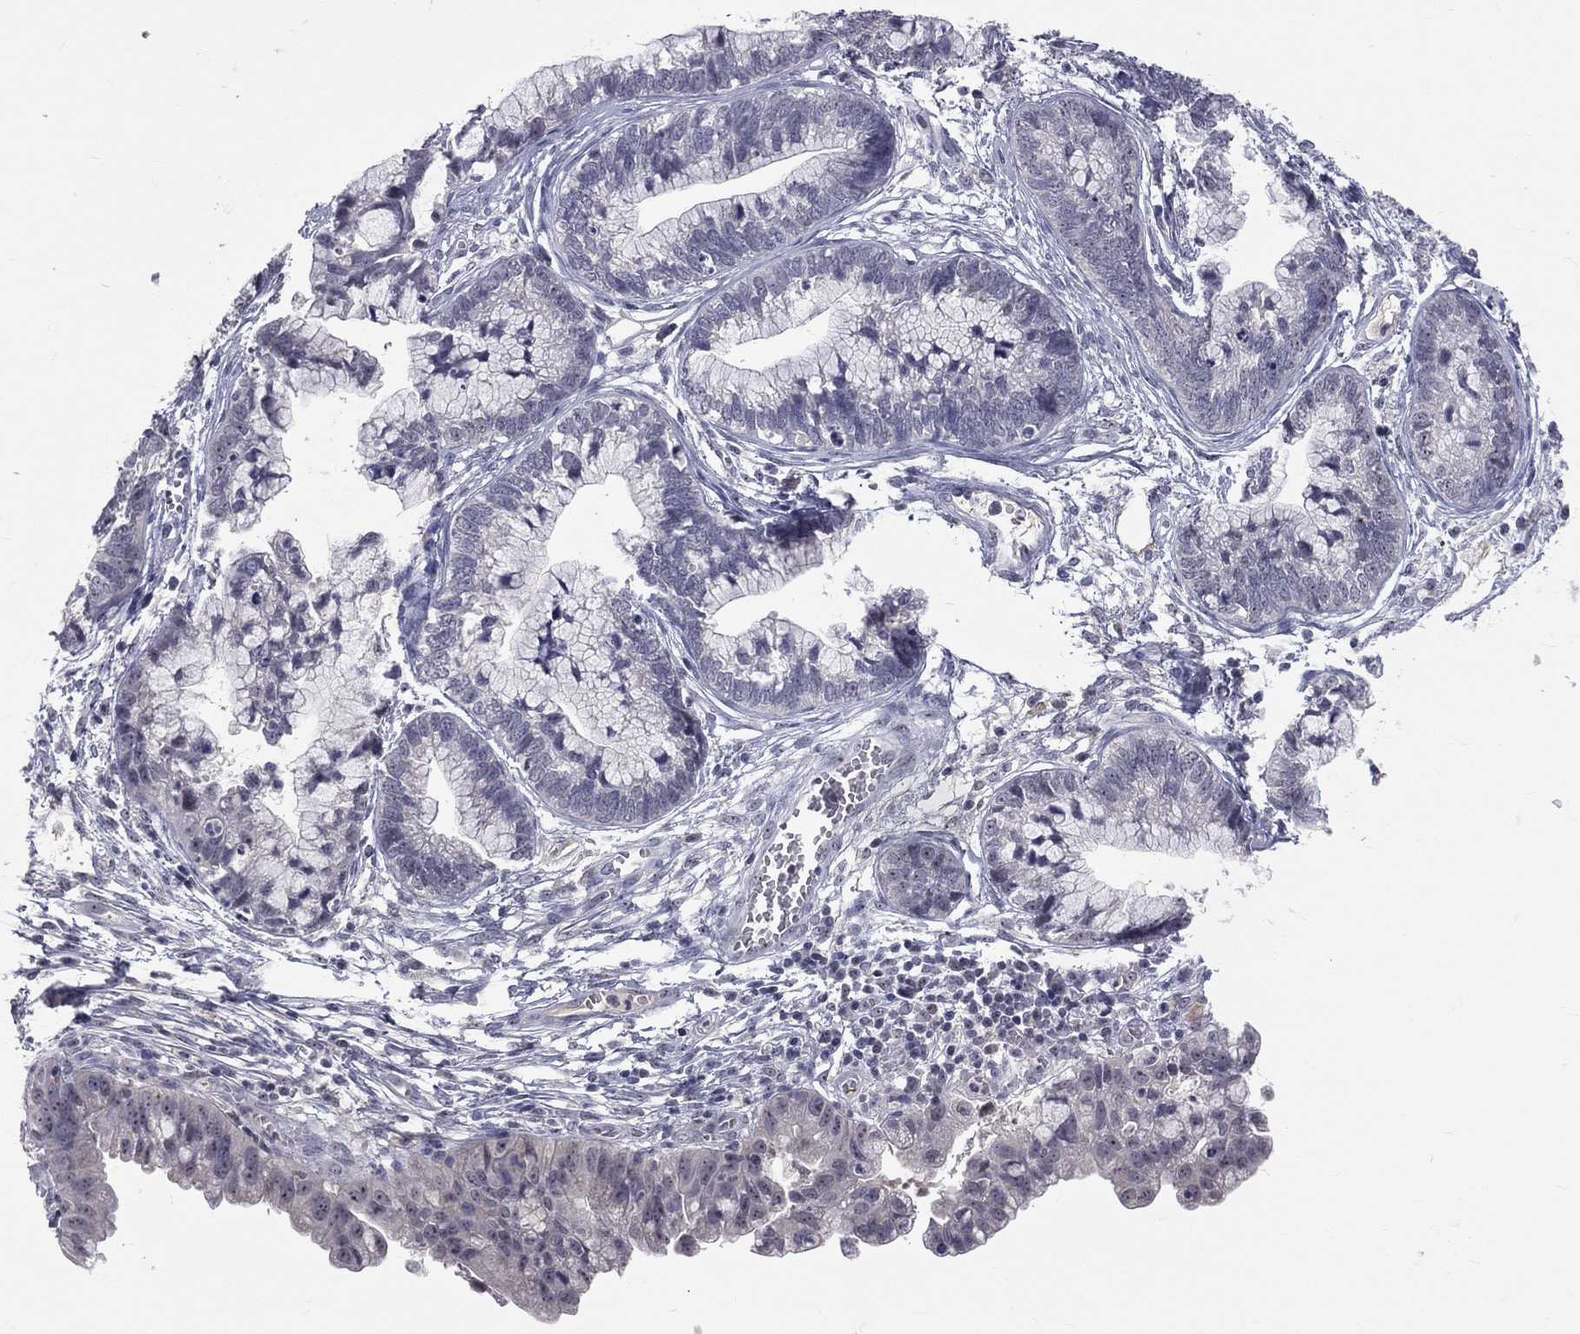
{"staining": {"intensity": "negative", "quantity": "none", "location": "none"}, "tissue": "cervical cancer", "cell_type": "Tumor cells", "image_type": "cancer", "snomed": [{"axis": "morphology", "description": "Adenocarcinoma, NOS"}, {"axis": "topography", "description": "Cervix"}], "caption": "Immunohistochemical staining of cervical cancer (adenocarcinoma) displays no significant expression in tumor cells. (Stains: DAB IHC with hematoxylin counter stain, Microscopy: brightfield microscopy at high magnification).", "gene": "DSG4", "patient": {"sex": "female", "age": 44}}